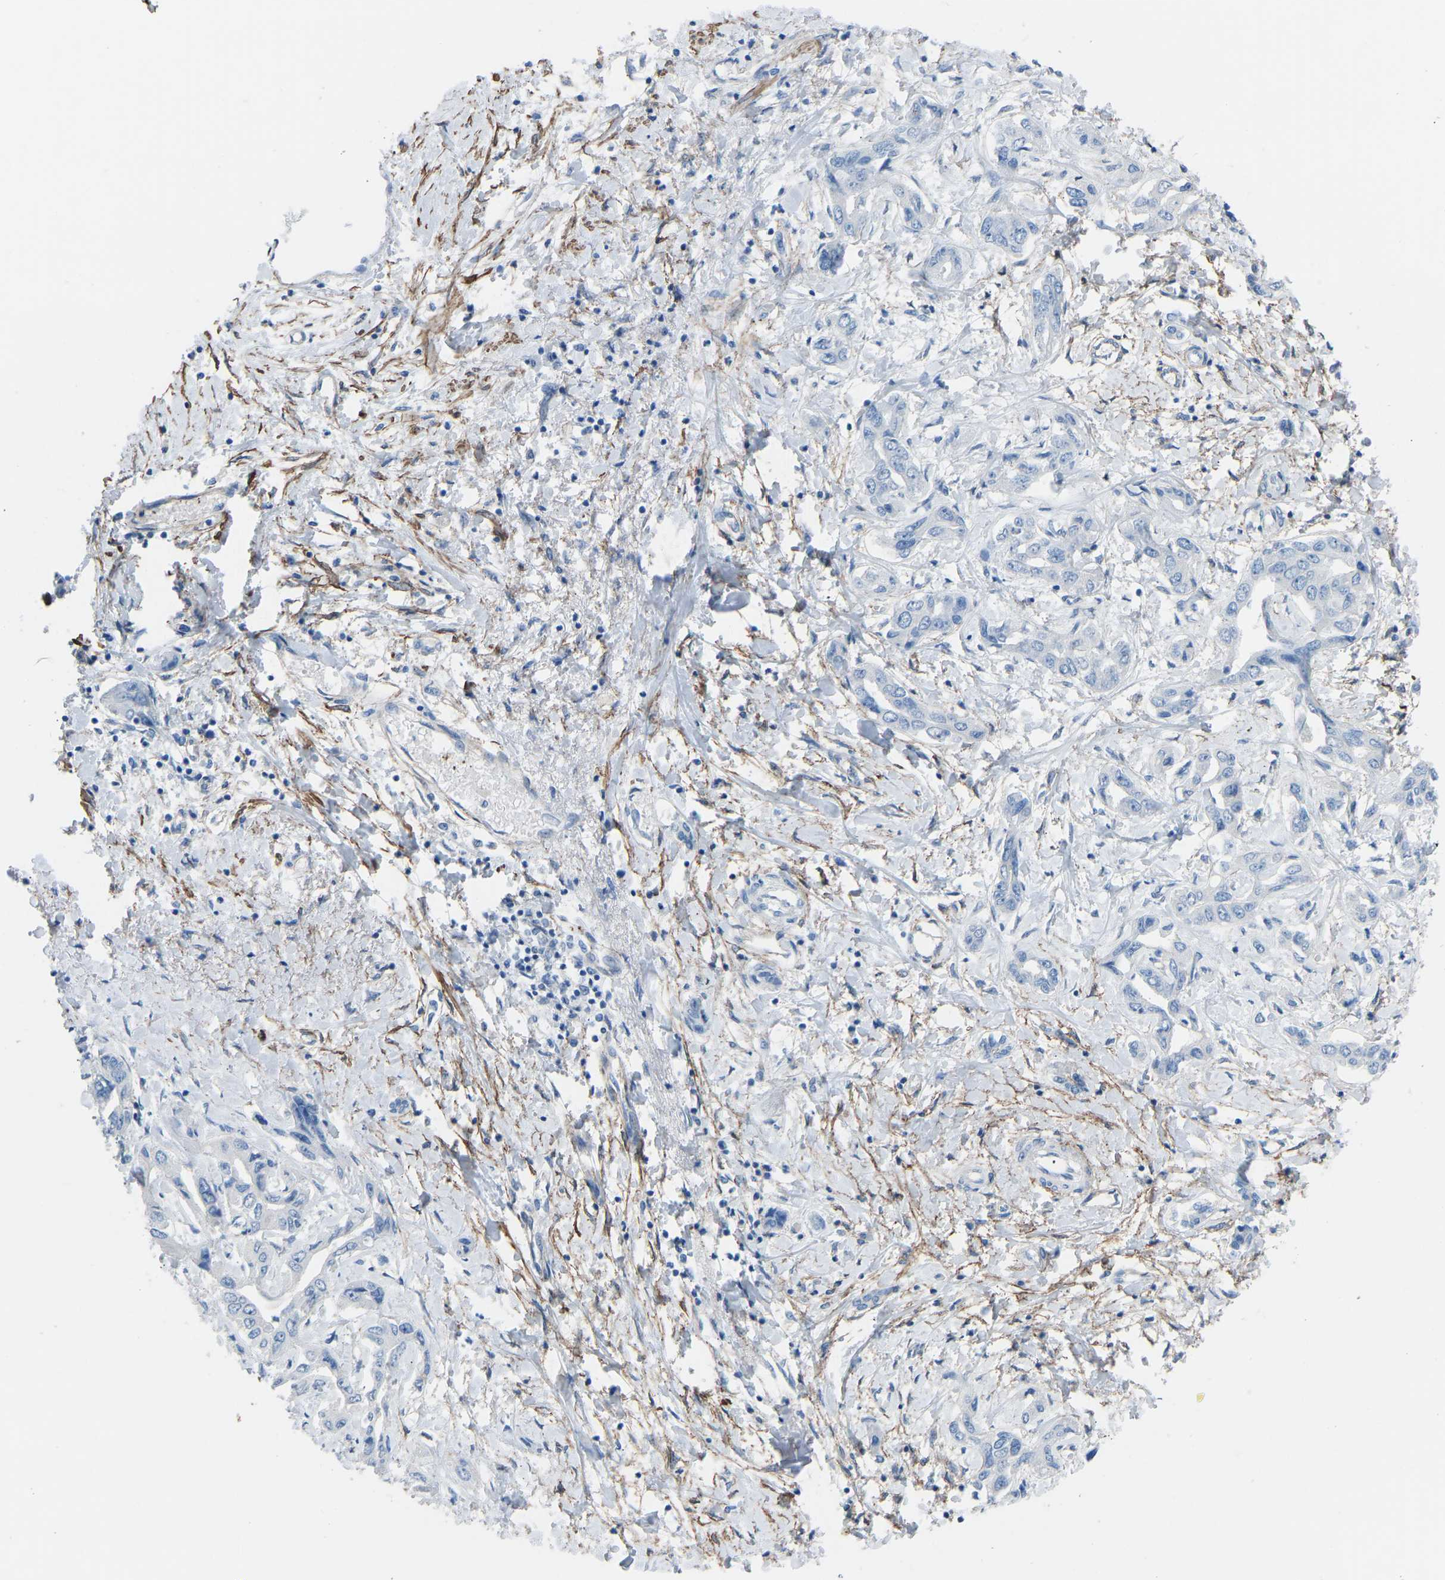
{"staining": {"intensity": "negative", "quantity": "none", "location": "none"}, "tissue": "liver cancer", "cell_type": "Tumor cells", "image_type": "cancer", "snomed": [{"axis": "morphology", "description": "Cholangiocarcinoma"}, {"axis": "topography", "description": "Liver"}], "caption": "Photomicrograph shows no significant protein staining in tumor cells of liver cancer (cholangiocarcinoma).", "gene": "MYH10", "patient": {"sex": "male", "age": 59}}